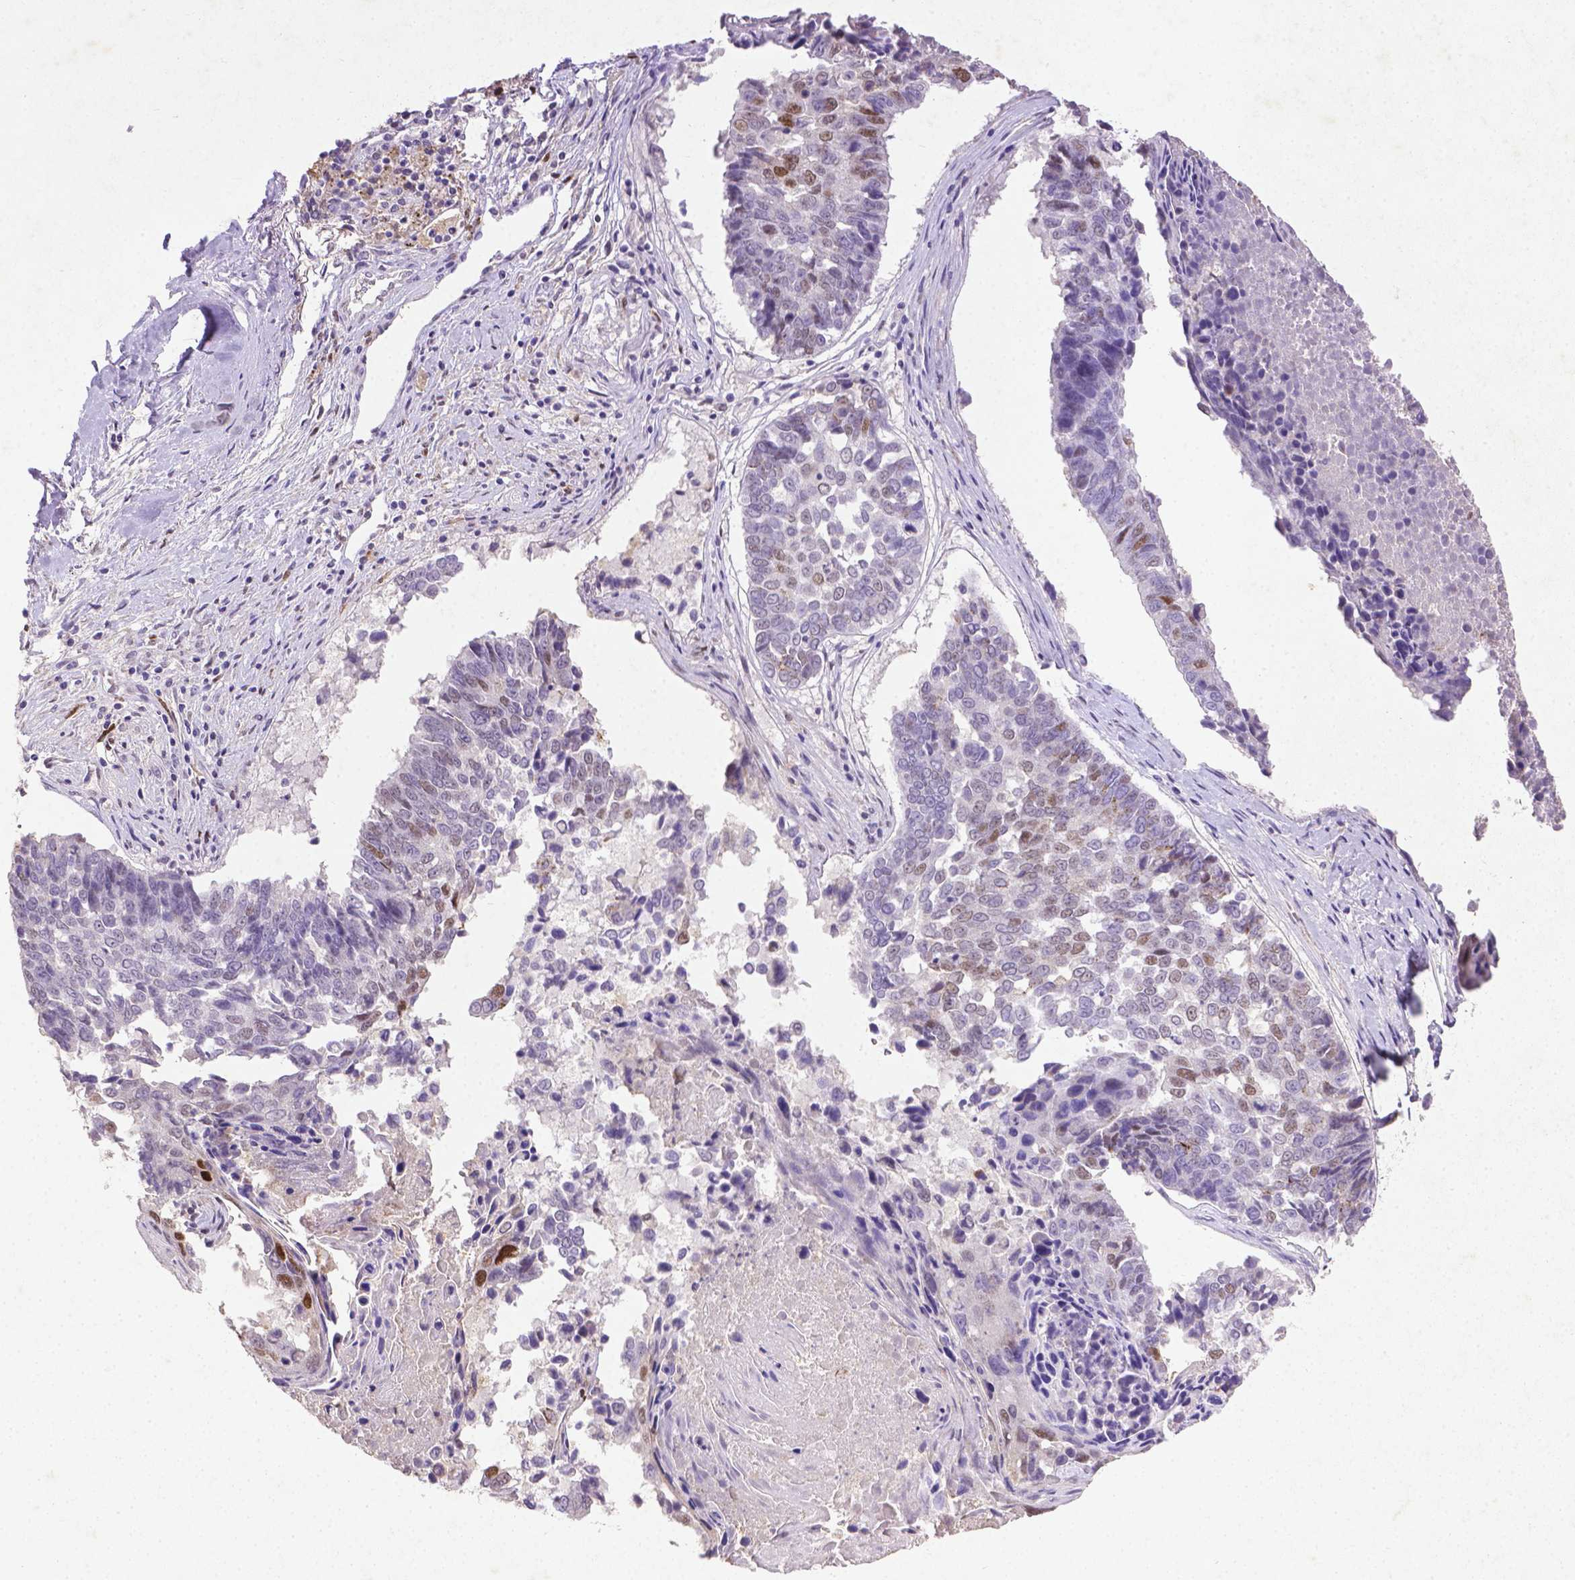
{"staining": {"intensity": "moderate", "quantity": "25%-75%", "location": "nuclear"}, "tissue": "lung cancer", "cell_type": "Tumor cells", "image_type": "cancer", "snomed": [{"axis": "morphology", "description": "Squamous cell carcinoma, NOS"}, {"axis": "topography", "description": "Lung"}], "caption": "Human squamous cell carcinoma (lung) stained with a brown dye shows moderate nuclear positive positivity in approximately 25%-75% of tumor cells.", "gene": "CDKN1A", "patient": {"sex": "male", "age": 73}}